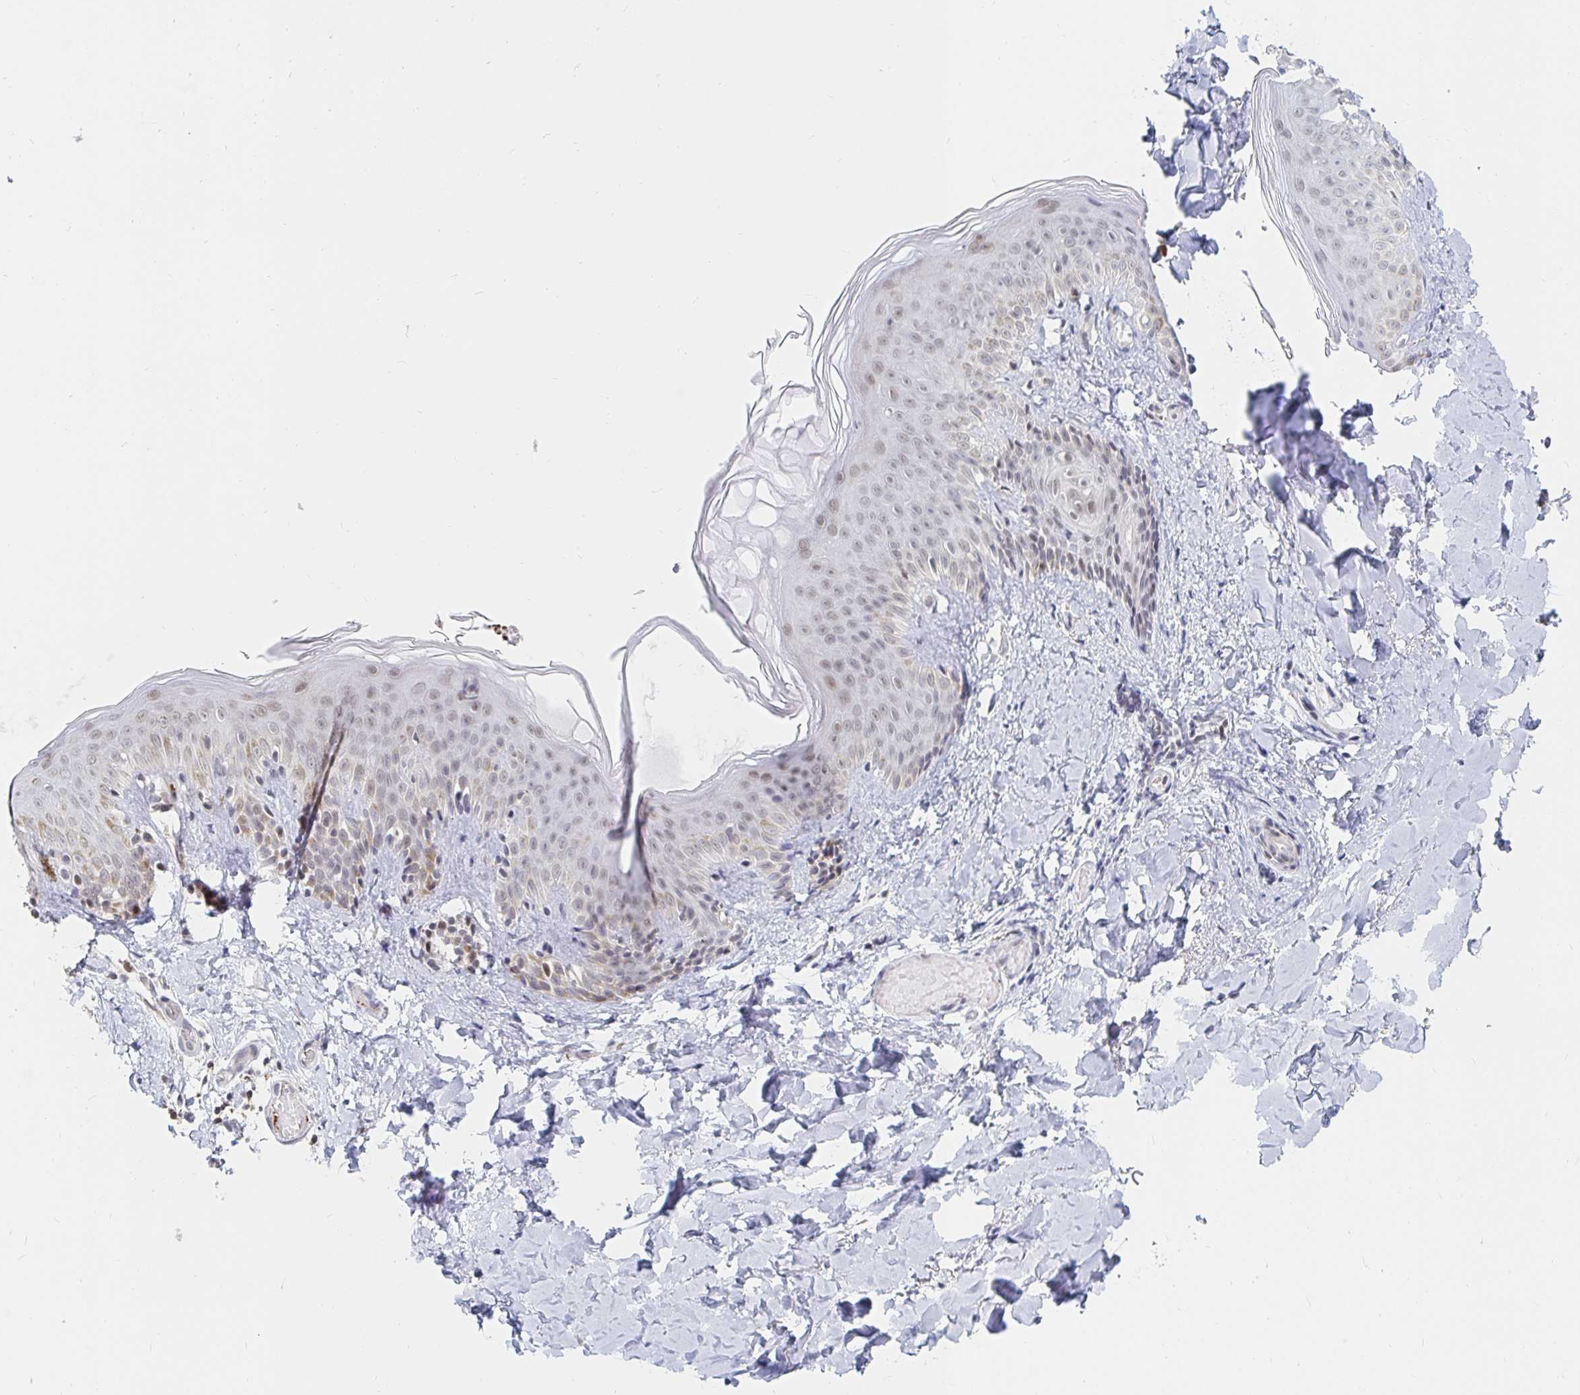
{"staining": {"intensity": "negative", "quantity": "none", "location": "none"}, "tissue": "skin", "cell_type": "Fibroblasts", "image_type": "normal", "snomed": [{"axis": "morphology", "description": "Normal tissue, NOS"}, {"axis": "topography", "description": "Skin"}], "caption": "A high-resolution photomicrograph shows immunohistochemistry (IHC) staining of benign skin, which shows no significant staining in fibroblasts. The staining was performed using DAB (3,3'-diaminobenzidine) to visualize the protein expression in brown, while the nuclei were stained in blue with hematoxylin (Magnification: 20x).", "gene": "CHD2", "patient": {"sex": "male", "age": 16}}